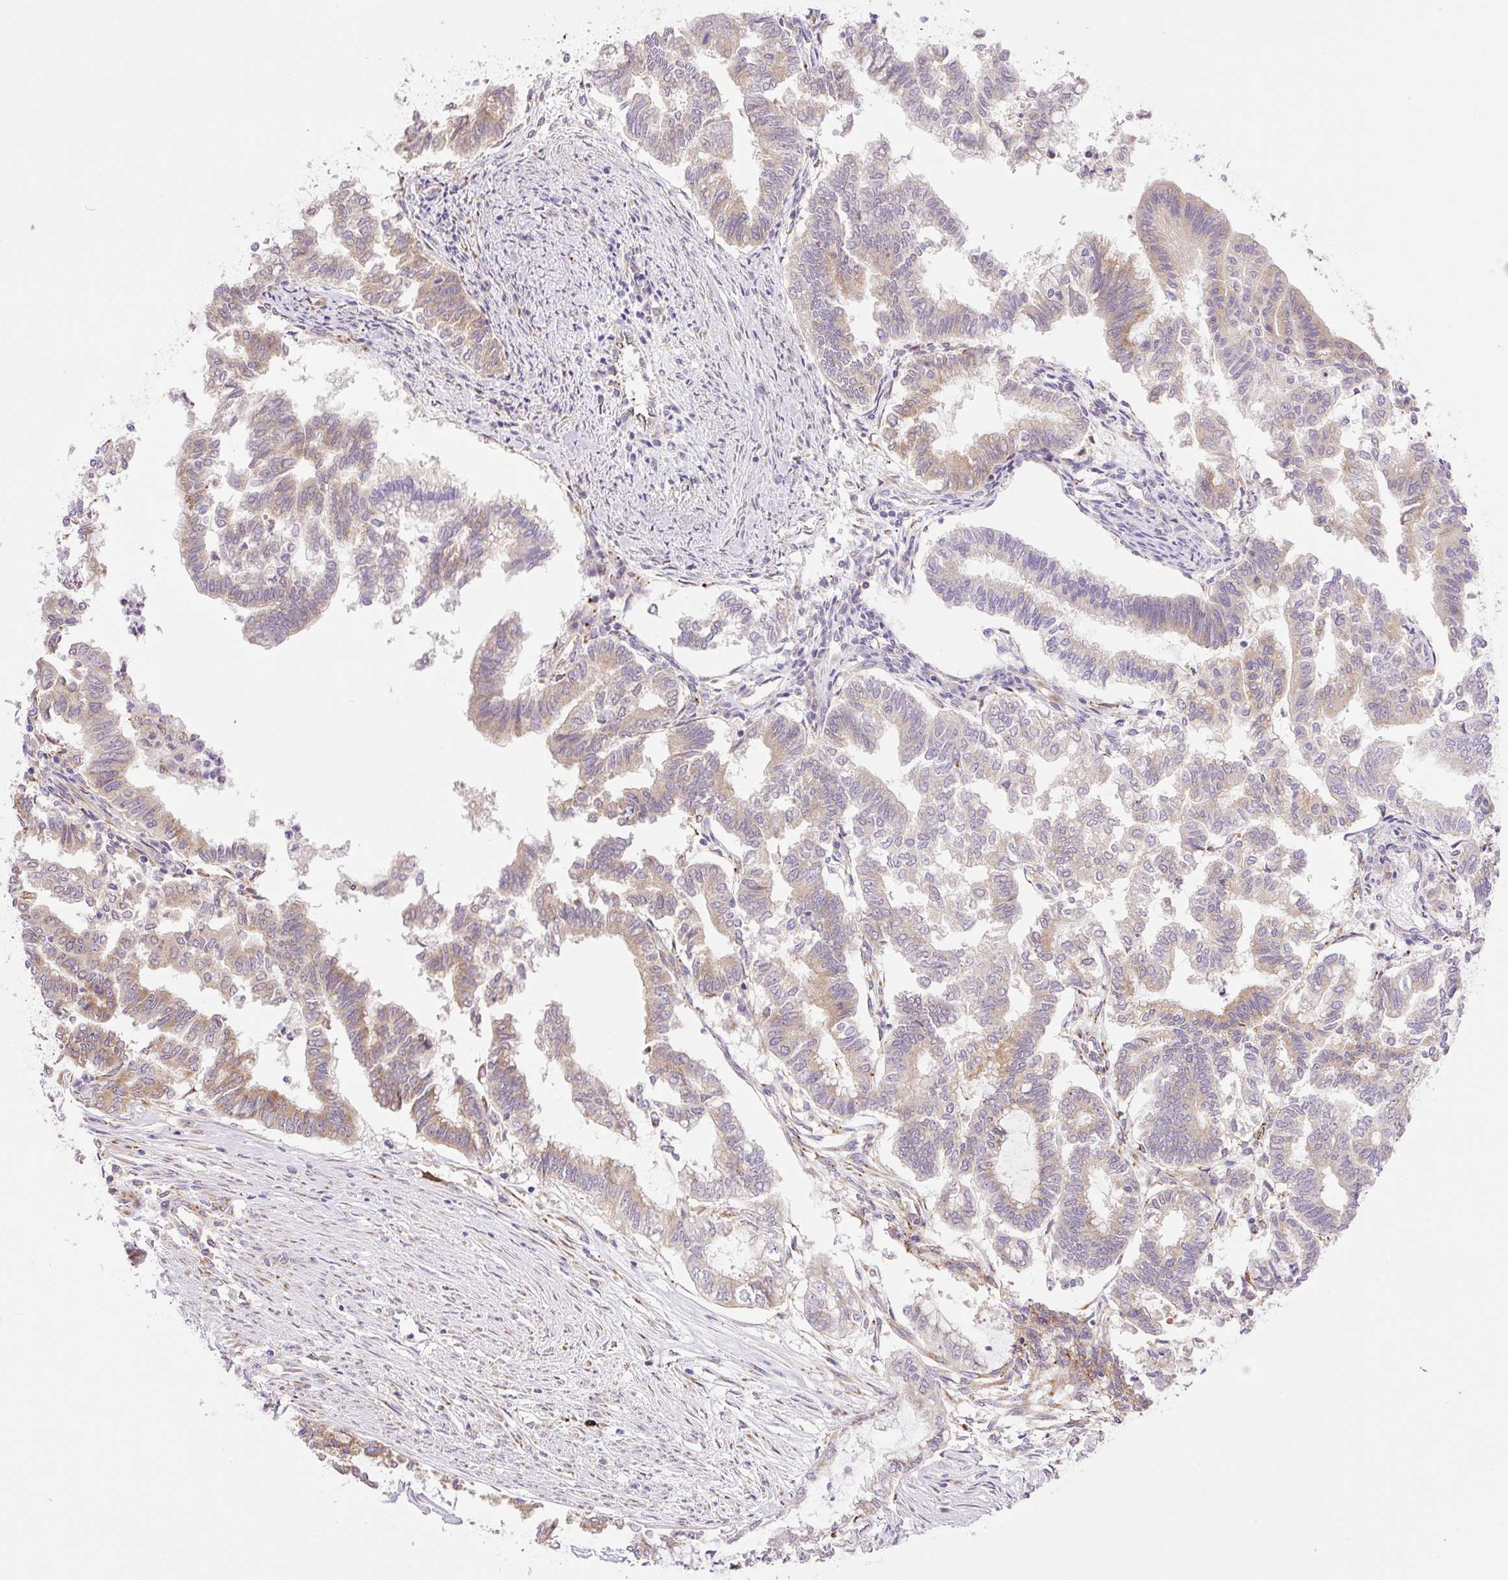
{"staining": {"intensity": "weak", "quantity": ">75%", "location": "cytoplasmic/membranous"}, "tissue": "endometrial cancer", "cell_type": "Tumor cells", "image_type": "cancer", "snomed": [{"axis": "morphology", "description": "Adenocarcinoma, NOS"}, {"axis": "topography", "description": "Endometrium"}], "caption": "IHC image of neoplastic tissue: human endometrial cancer (adenocarcinoma) stained using immunohistochemistry reveals low levels of weak protein expression localized specifically in the cytoplasmic/membranous of tumor cells, appearing as a cytoplasmic/membranous brown color.", "gene": "POFUT1", "patient": {"sex": "female", "age": 79}}